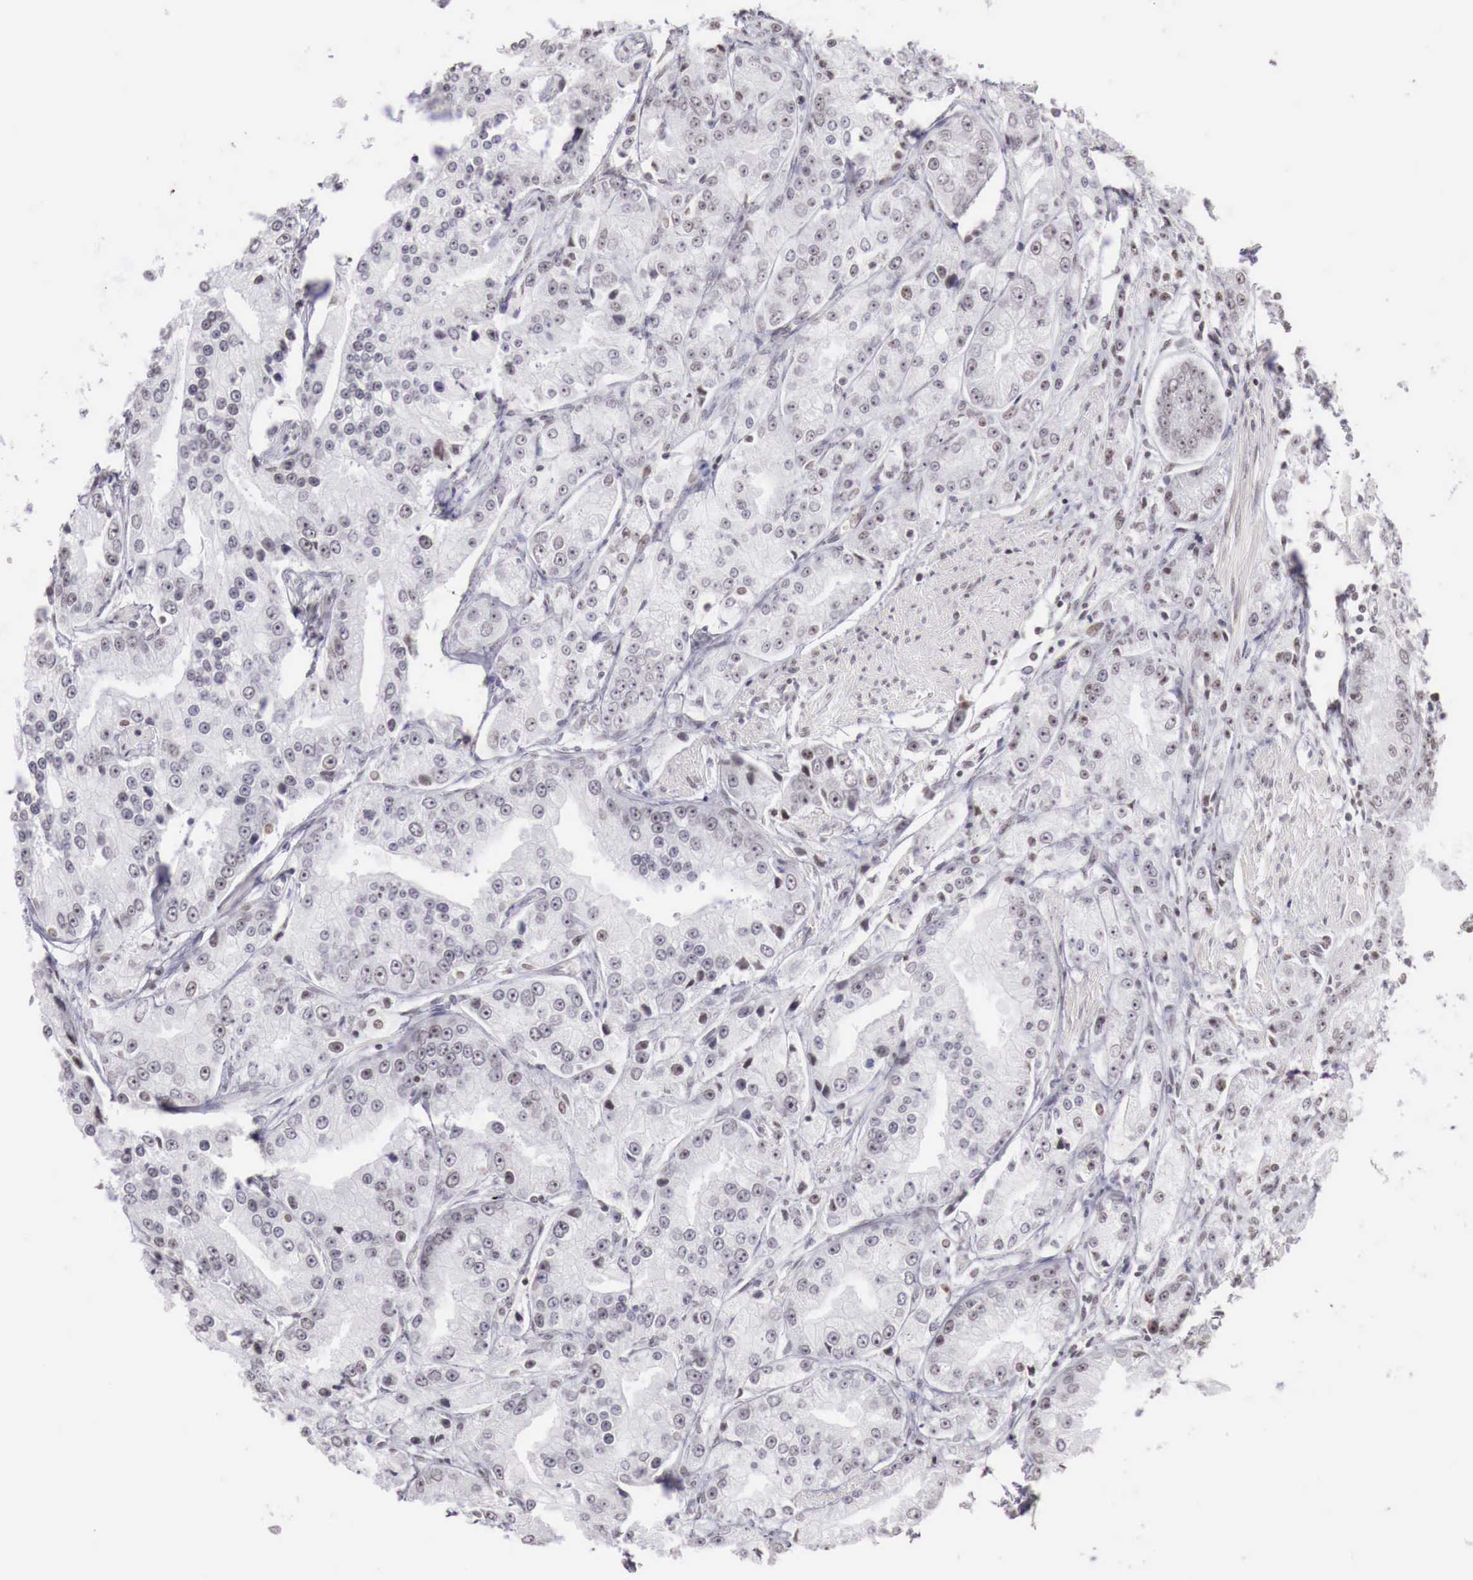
{"staining": {"intensity": "weak", "quantity": "<25%", "location": "nuclear"}, "tissue": "prostate cancer", "cell_type": "Tumor cells", "image_type": "cancer", "snomed": [{"axis": "morphology", "description": "Adenocarcinoma, Medium grade"}, {"axis": "topography", "description": "Prostate"}], "caption": "Protein analysis of prostate cancer demonstrates no significant positivity in tumor cells. (Immunohistochemistry, brightfield microscopy, high magnification).", "gene": "PHF14", "patient": {"sex": "male", "age": 72}}